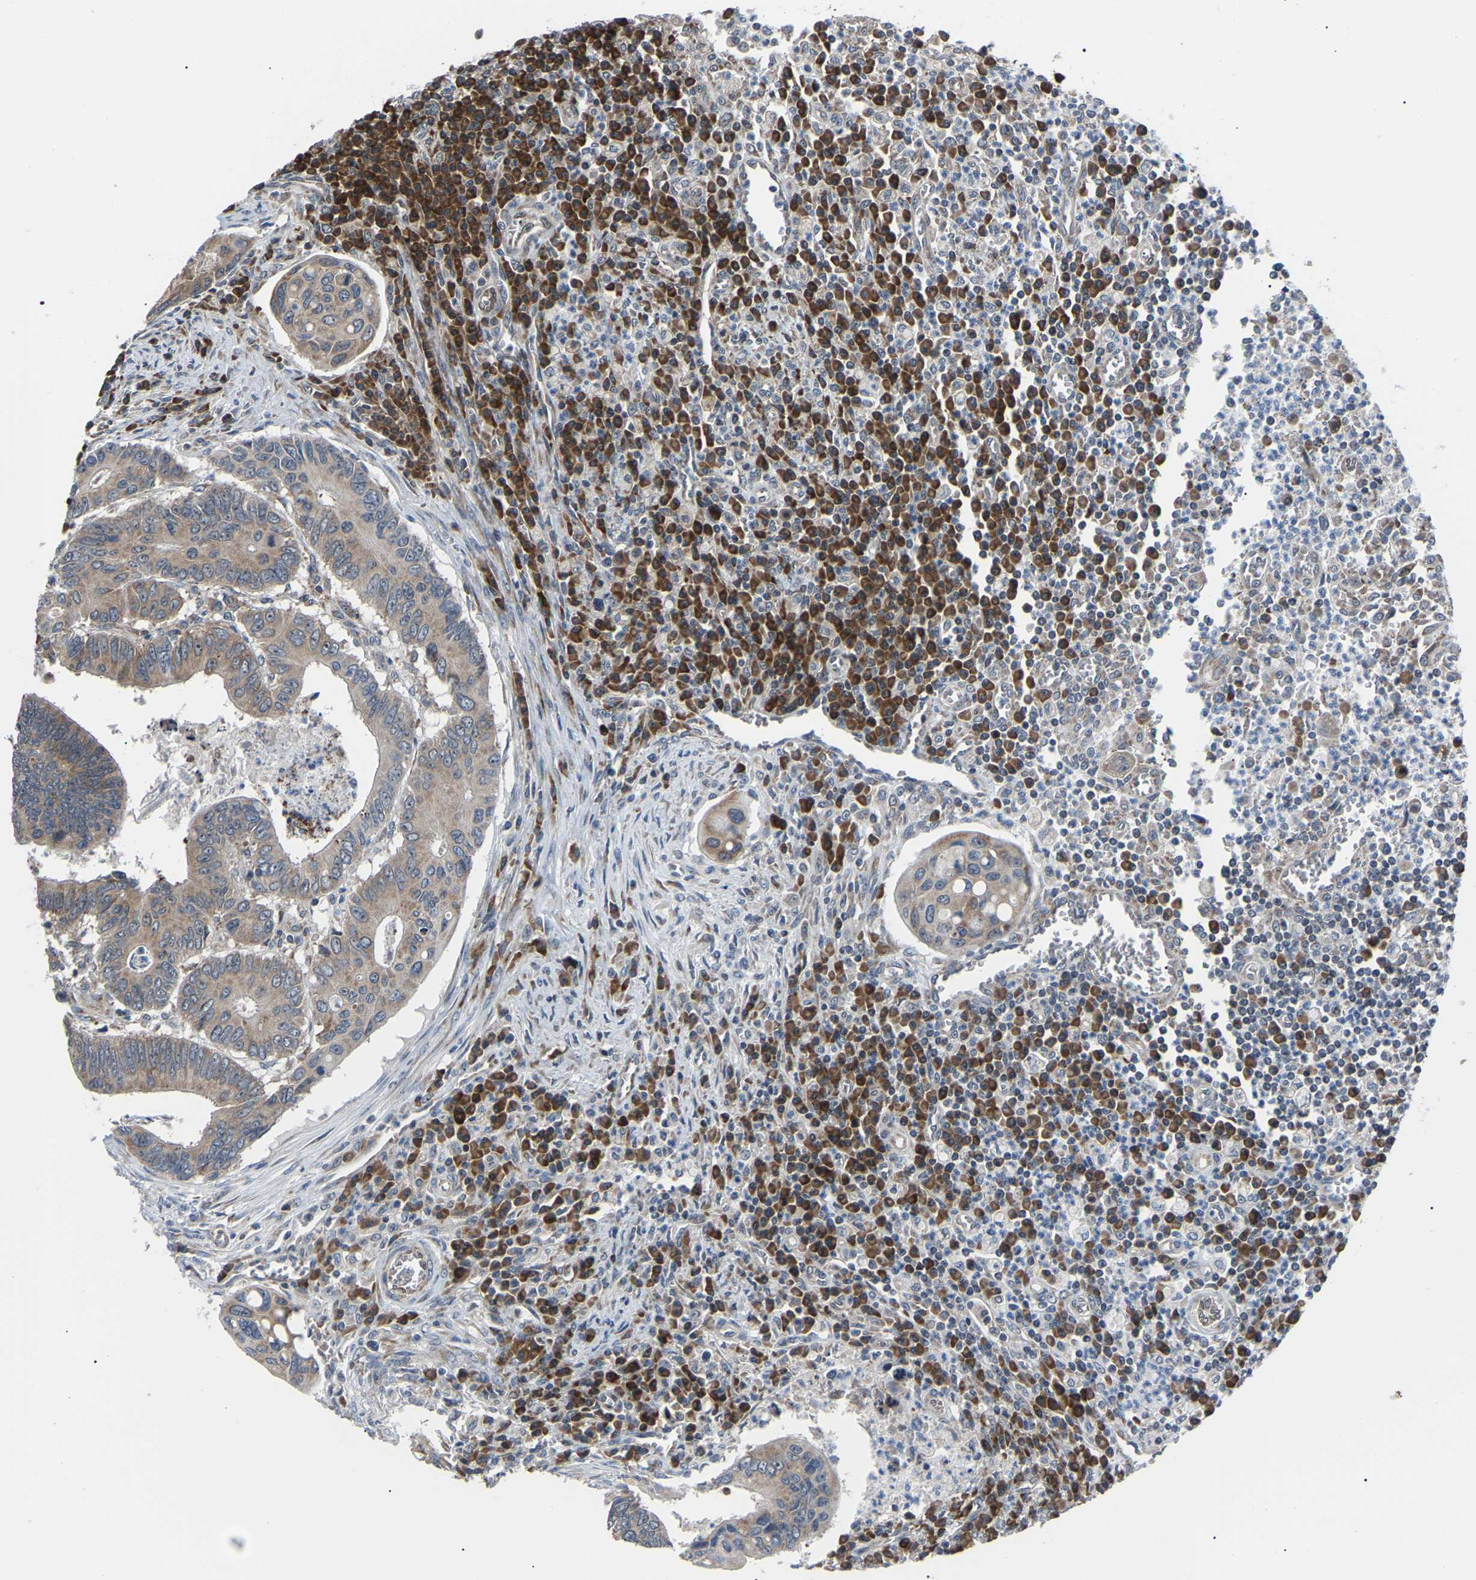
{"staining": {"intensity": "moderate", "quantity": ">75%", "location": "cytoplasmic/membranous"}, "tissue": "colorectal cancer", "cell_type": "Tumor cells", "image_type": "cancer", "snomed": [{"axis": "morphology", "description": "Inflammation, NOS"}, {"axis": "morphology", "description": "Adenocarcinoma, NOS"}, {"axis": "topography", "description": "Colon"}], "caption": "This image reveals IHC staining of colorectal cancer, with medium moderate cytoplasmic/membranous positivity in approximately >75% of tumor cells.", "gene": "AGO2", "patient": {"sex": "male", "age": 72}}